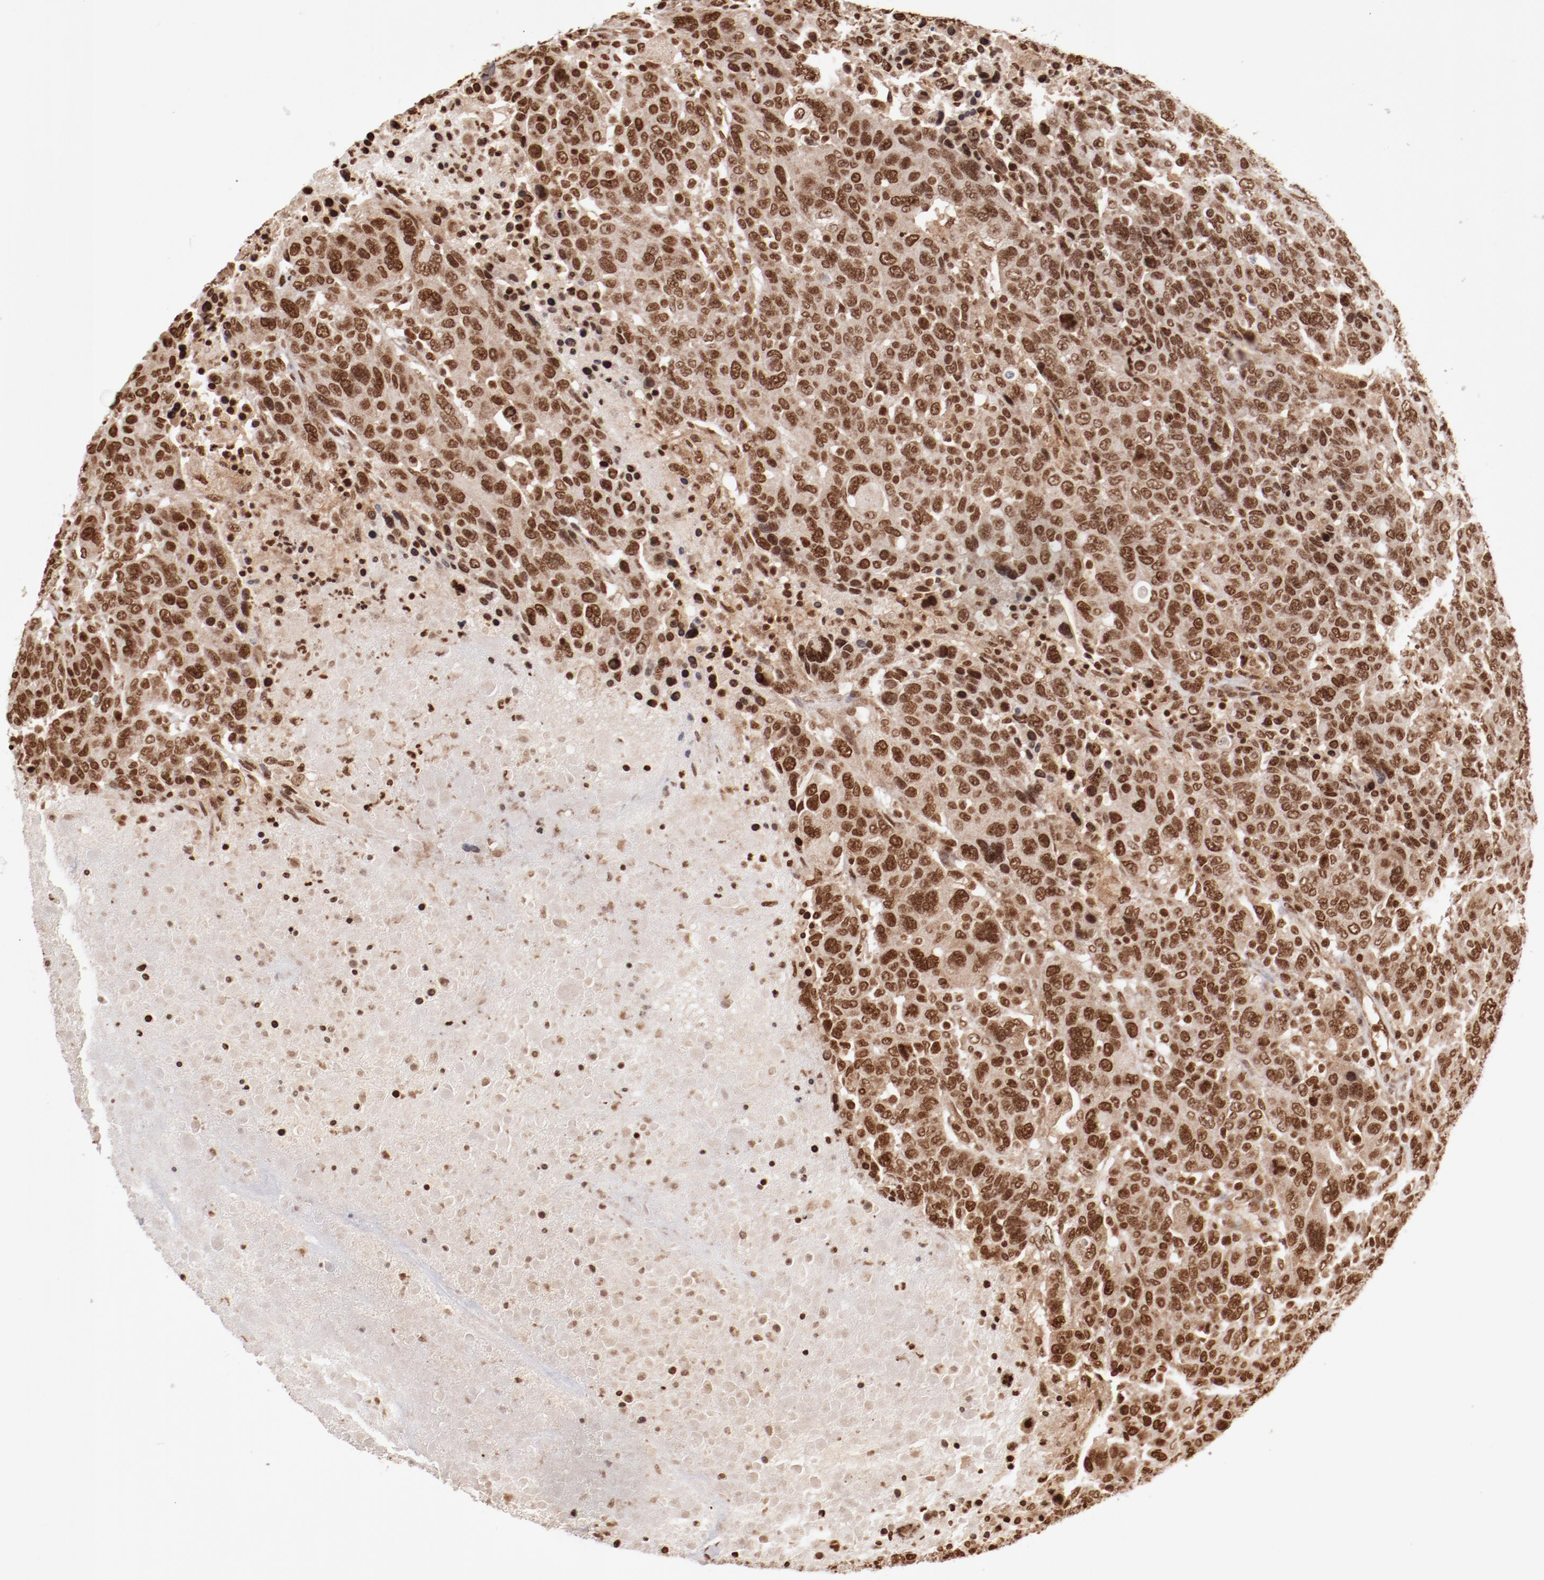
{"staining": {"intensity": "moderate", "quantity": ">75%", "location": "nuclear"}, "tissue": "breast cancer", "cell_type": "Tumor cells", "image_type": "cancer", "snomed": [{"axis": "morphology", "description": "Duct carcinoma"}, {"axis": "topography", "description": "Breast"}], "caption": "Moderate nuclear positivity is identified in about >75% of tumor cells in breast cancer.", "gene": "ABL2", "patient": {"sex": "female", "age": 37}}